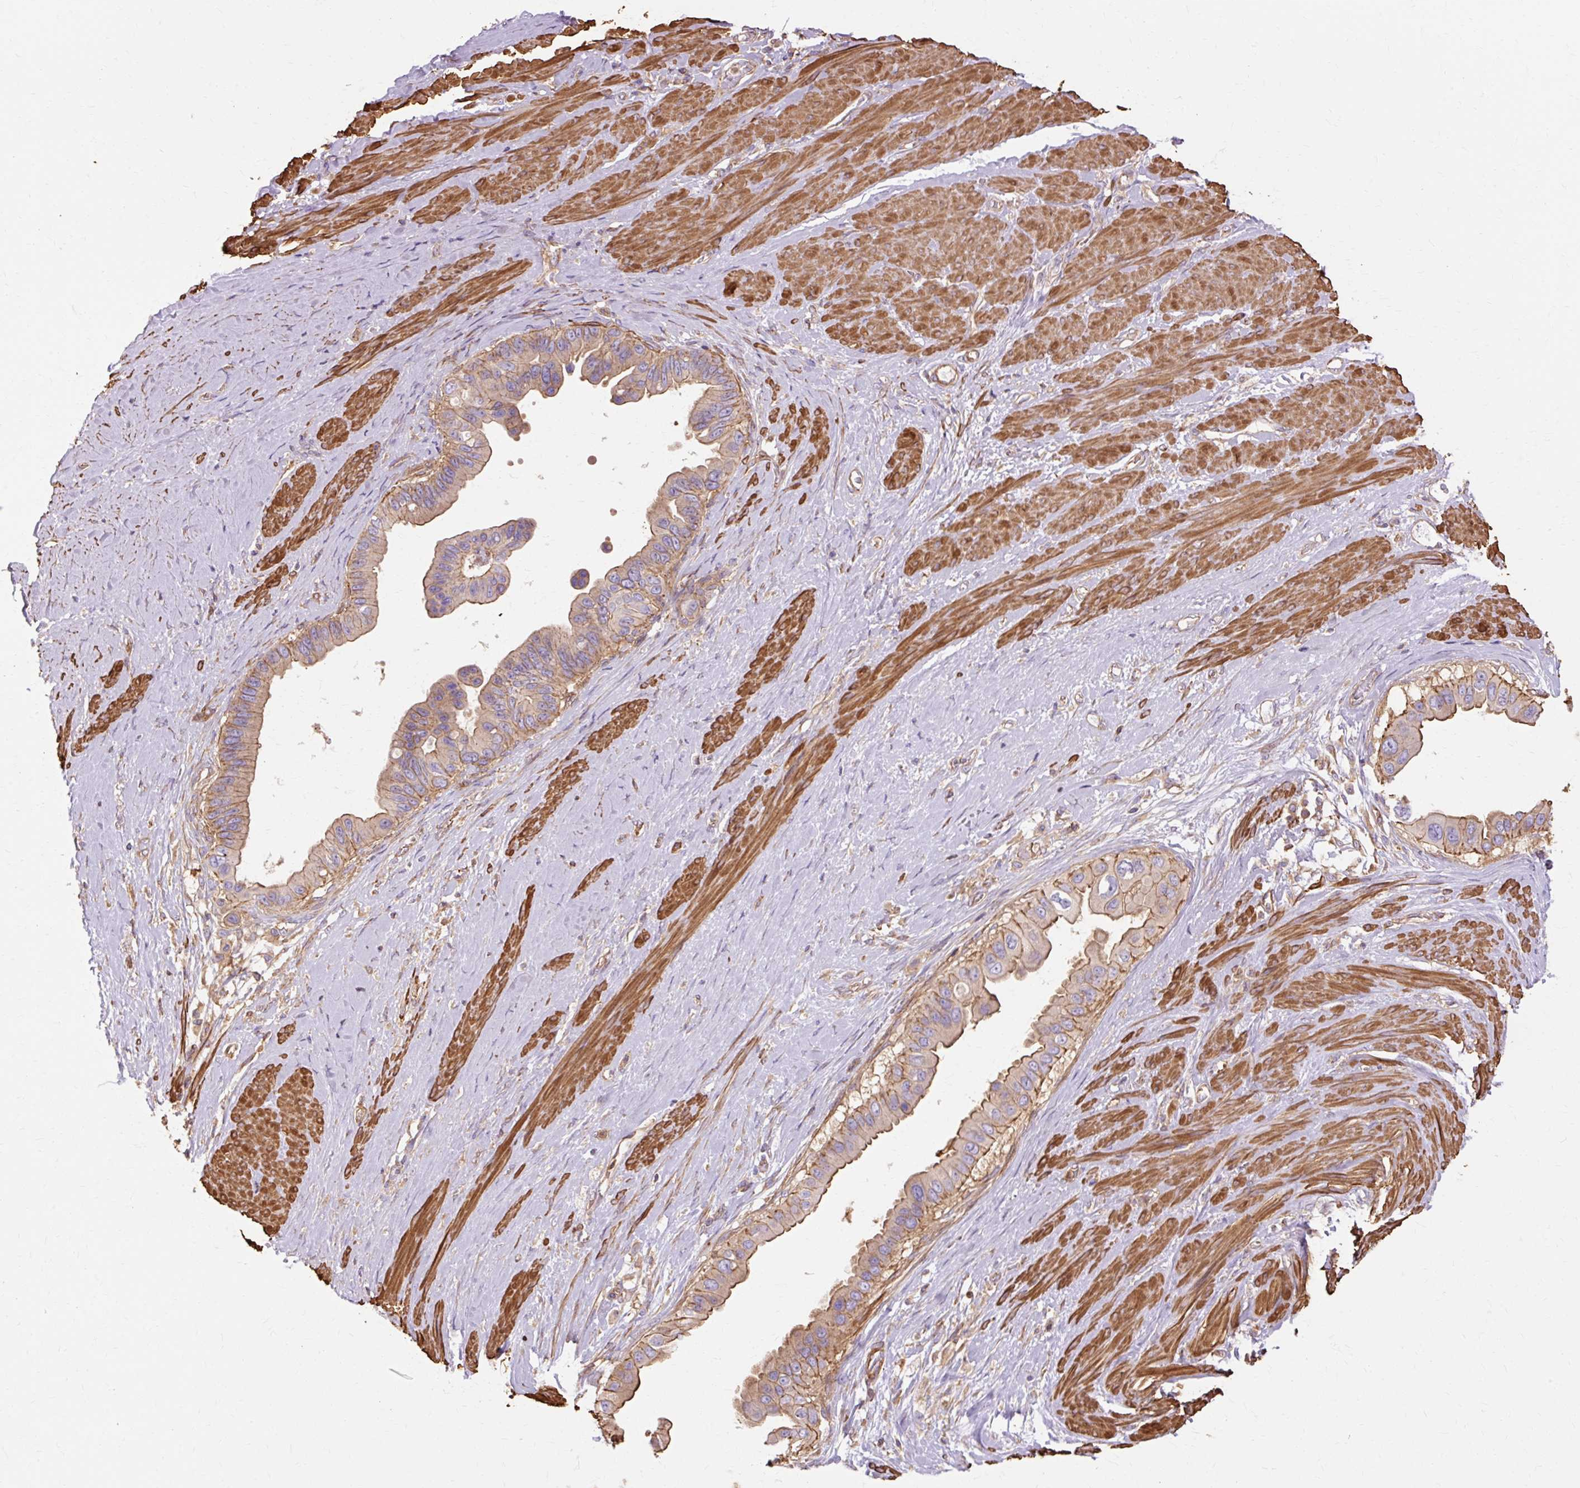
{"staining": {"intensity": "moderate", "quantity": ">75%", "location": "cytoplasmic/membranous"}, "tissue": "pancreatic cancer", "cell_type": "Tumor cells", "image_type": "cancer", "snomed": [{"axis": "morphology", "description": "Adenocarcinoma, NOS"}, {"axis": "topography", "description": "Pancreas"}], "caption": "This image demonstrates pancreatic cancer (adenocarcinoma) stained with immunohistochemistry (IHC) to label a protein in brown. The cytoplasmic/membranous of tumor cells show moderate positivity for the protein. Nuclei are counter-stained blue.", "gene": "TBC1D2B", "patient": {"sex": "female", "age": 56}}